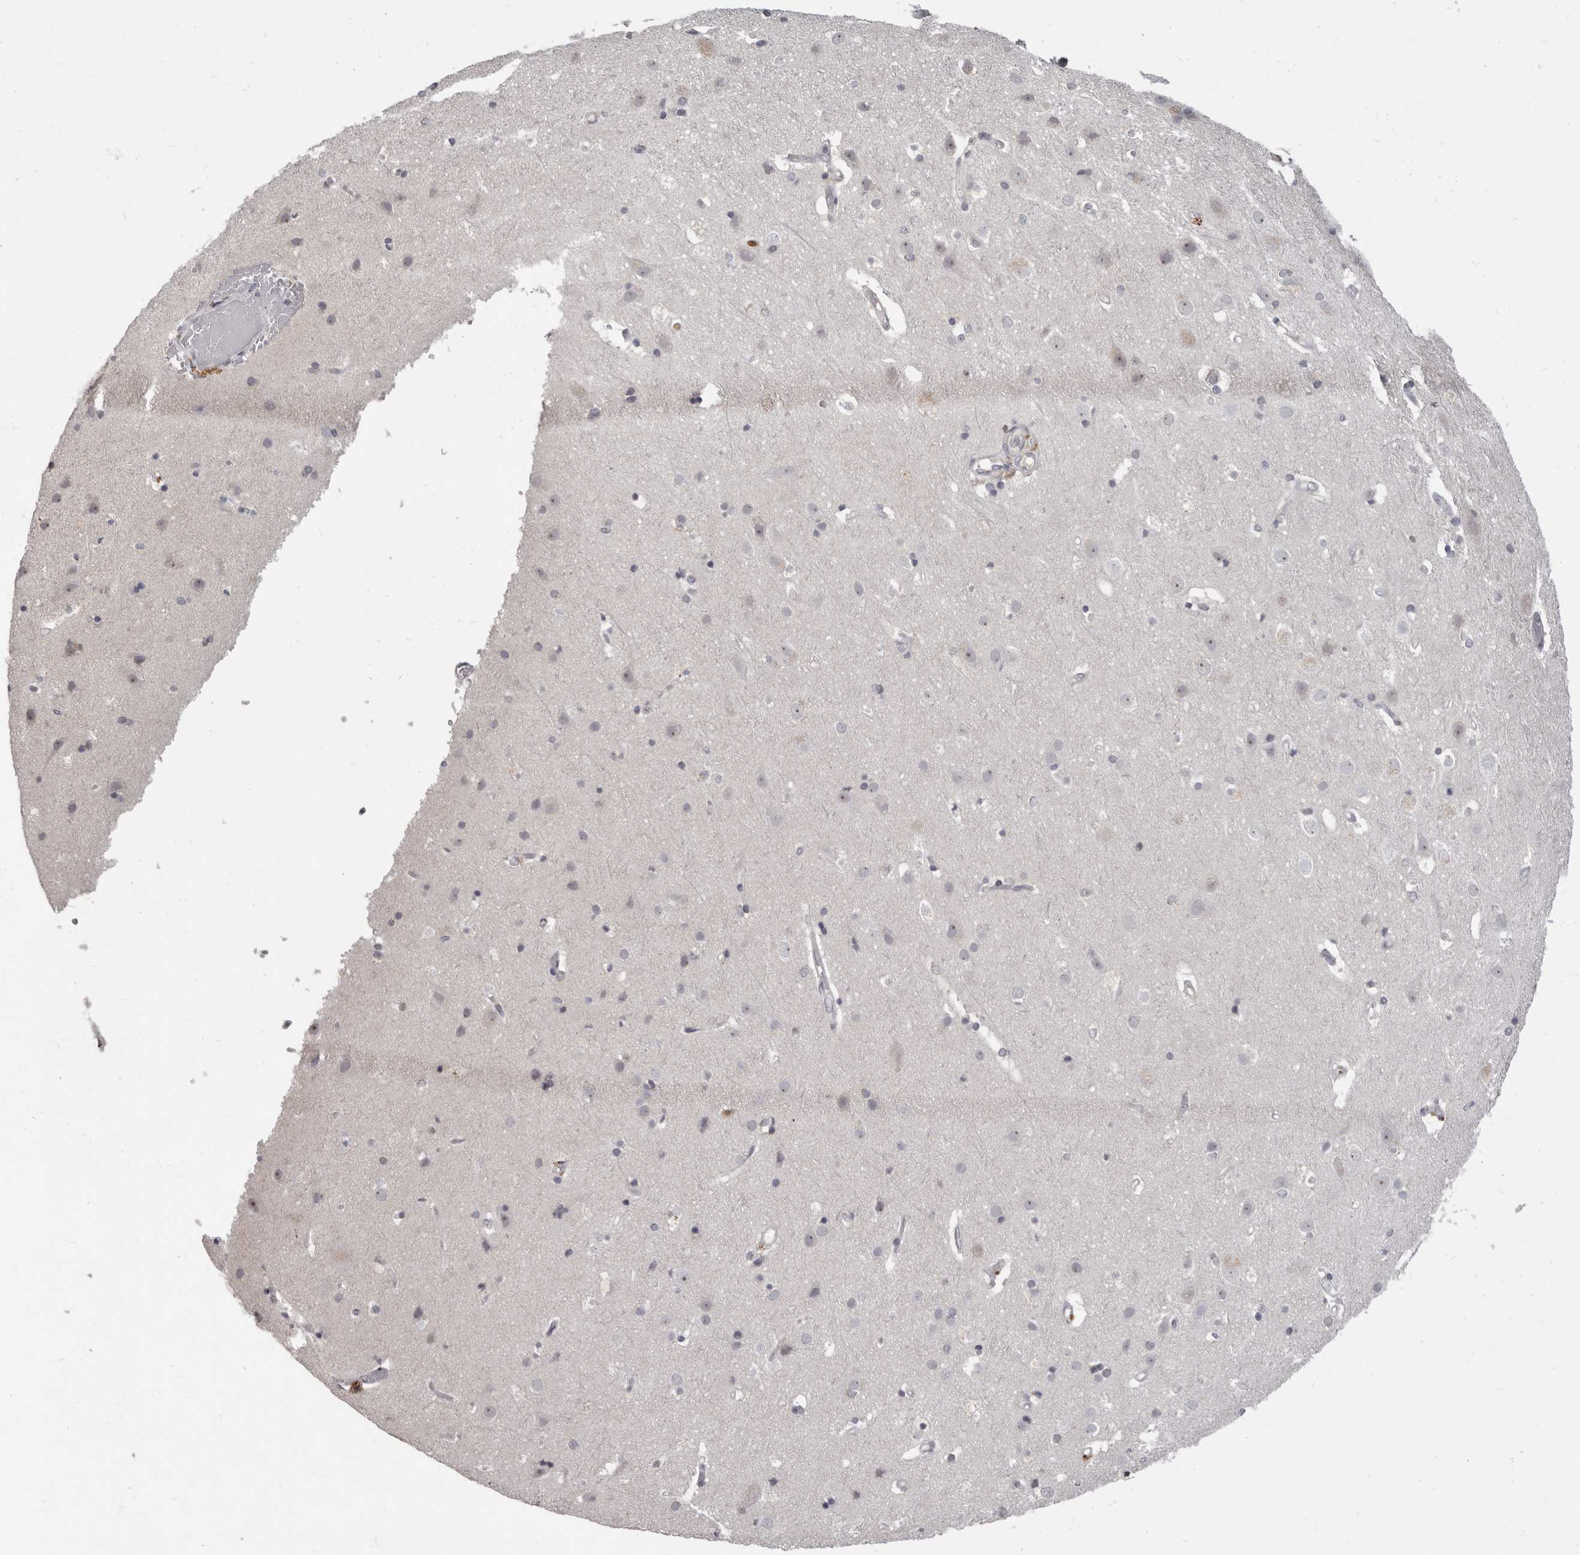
{"staining": {"intensity": "negative", "quantity": "none", "location": "none"}, "tissue": "cerebral cortex", "cell_type": "Endothelial cells", "image_type": "normal", "snomed": [{"axis": "morphology", "description": "Normal tissue, NOS"}, {"axis": "topography", "description": "Cerebral cortex"}], "caption": "Immunohistochemical staining of benign cerebral cortex demonstrates no significant positivity in endothelial cells. The staining was performed using DAB (3,3'-diaminobenzidine) to visualize the protein expression in brown, while the nuclei were stained in blue with hematoxylin (Magnification: 20x).", "gene": "GPR157", "patient": {"sex": "male", "age": 54}}